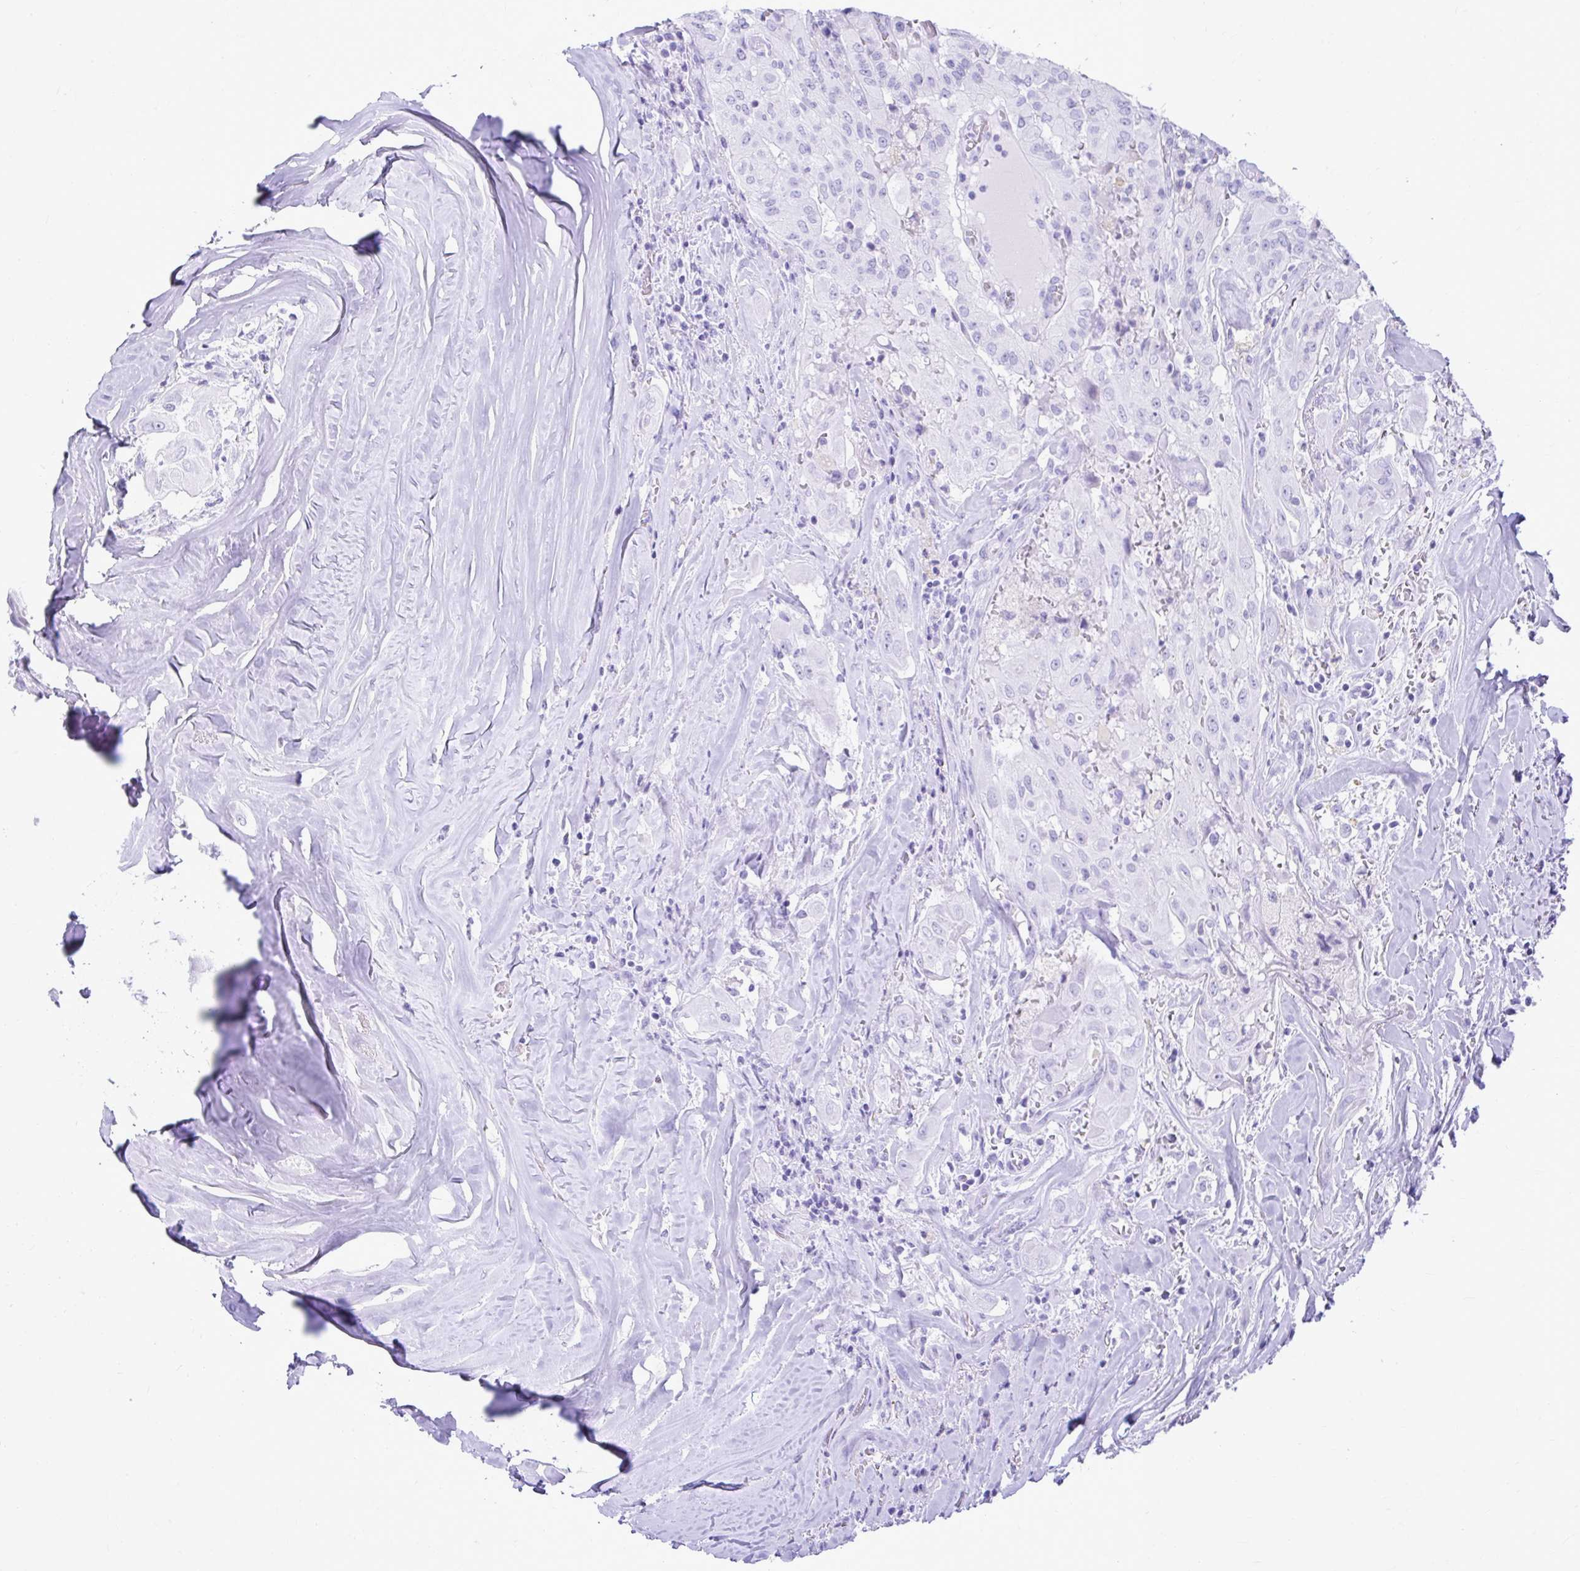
{"staining": {"intensity": "negative", "quantity": "none", "location": "none"}, "tissue": "thyroid cancer", "cell_type": "Tumor cells", "image_type": "cancer", "snomed": [{"axis": "morphology", "description": "Normal tissue, NOS"}, {"axis": "morphology", "description": "Papillary adenocarcinoma, NOS"}, {"axis": "topography", "description": "Thyroid gland"}], "caption": "The photomicrograph demonstrates no significant expression in tumor cells of thyroid cancer. The staining is performed using DAB brown chromogen with nuclei counter-stained in using hematoxylin.", "gene": "ATP4B", "patient": {"sex": "female", "age": 59}}